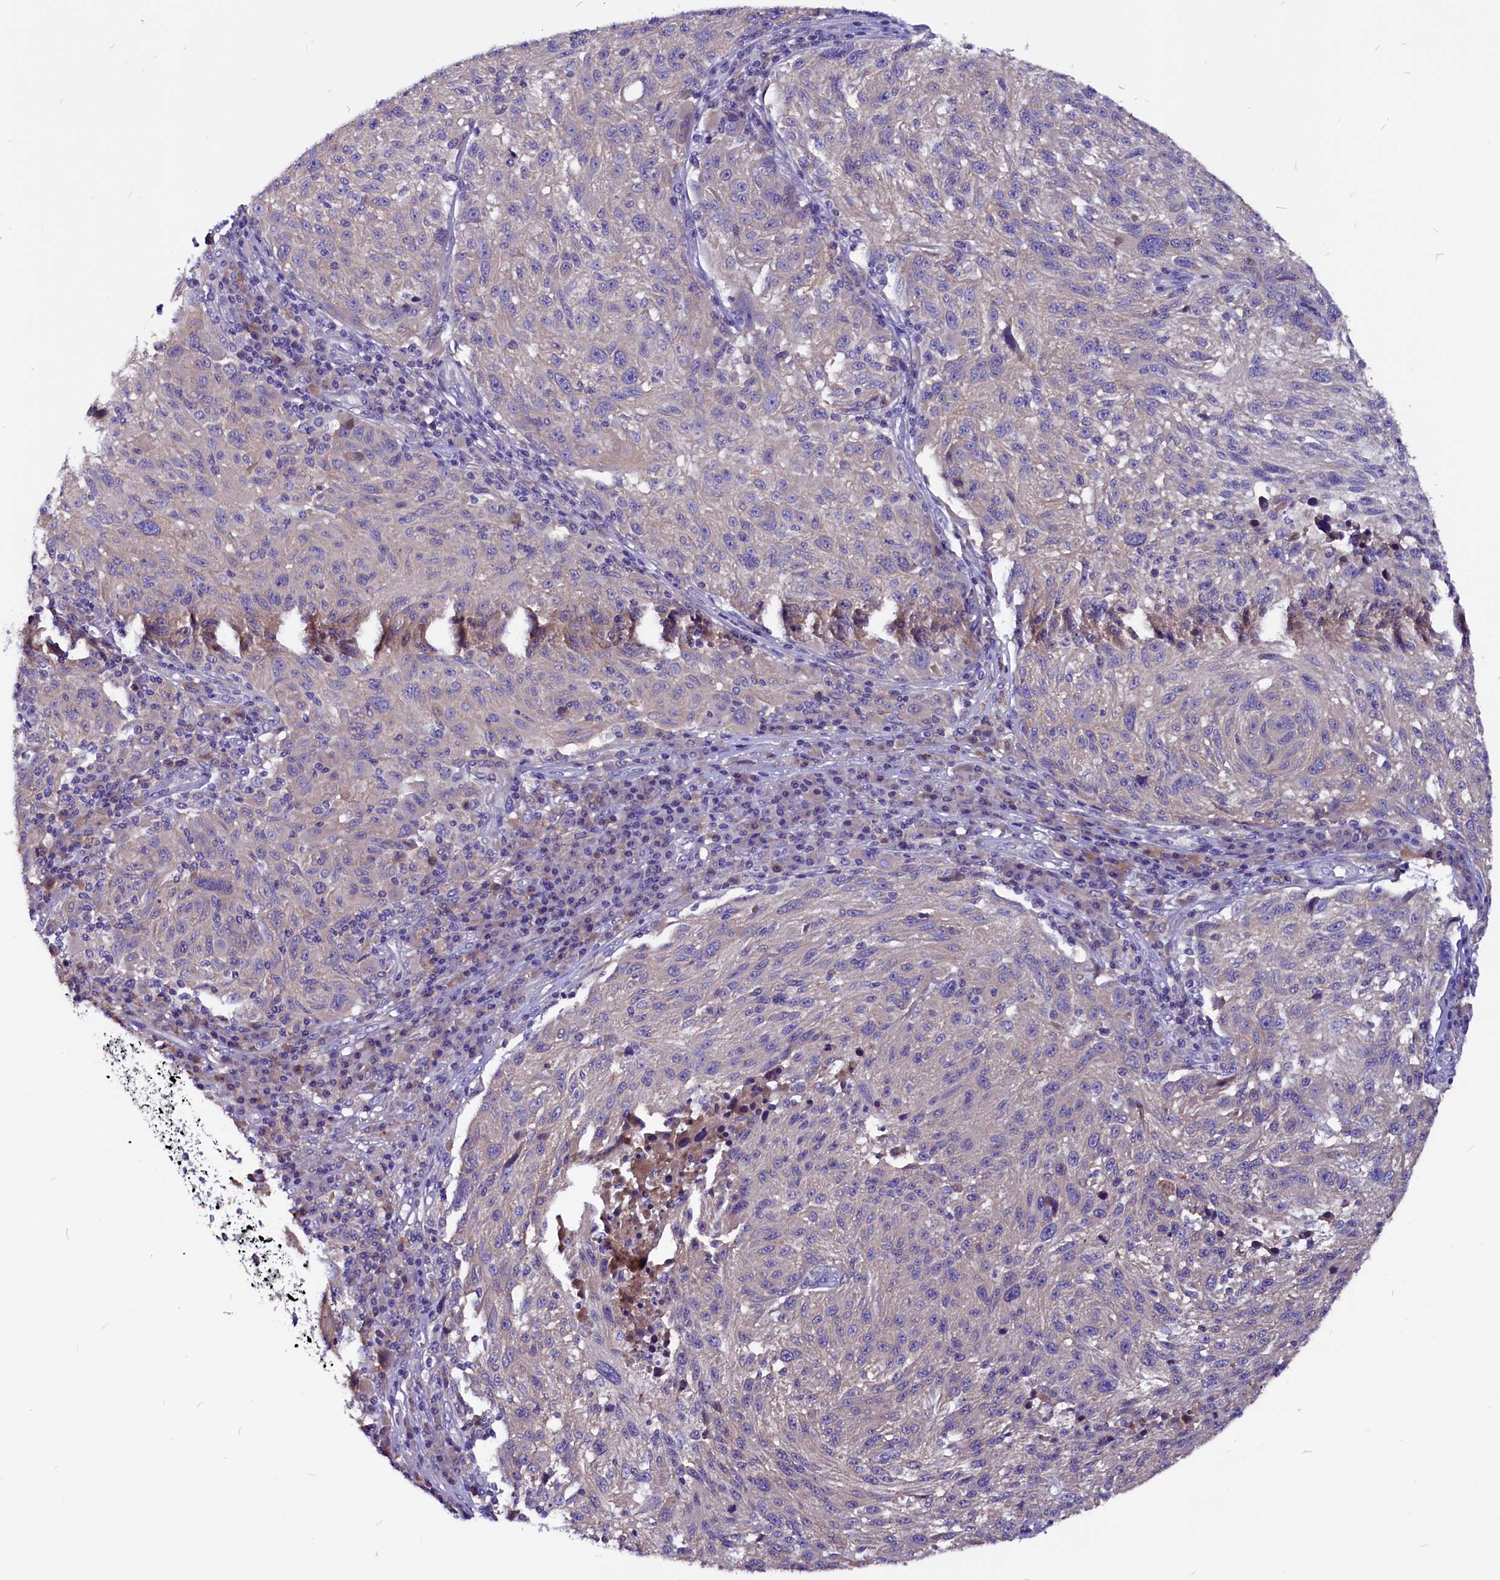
{"staining": {"intensity": "negative", "quantity": "none", "location": "none"}, "tissue": "melanoma", "cell_type": "Tumor cells", "image_type": "cancer", "snomed": [{"axis": "morphology", "description": "Malignant melanoma, NOS"}, {"axis": "topography", "description": "Skin"}], "caption": "Immunohistochemistry photomicrograph of human melanoma stained for a protein (brown), which demonstrates no staining in tumor cells.", "gene": "CCBE1", "patient": {"sex": "male", "age": 53}}